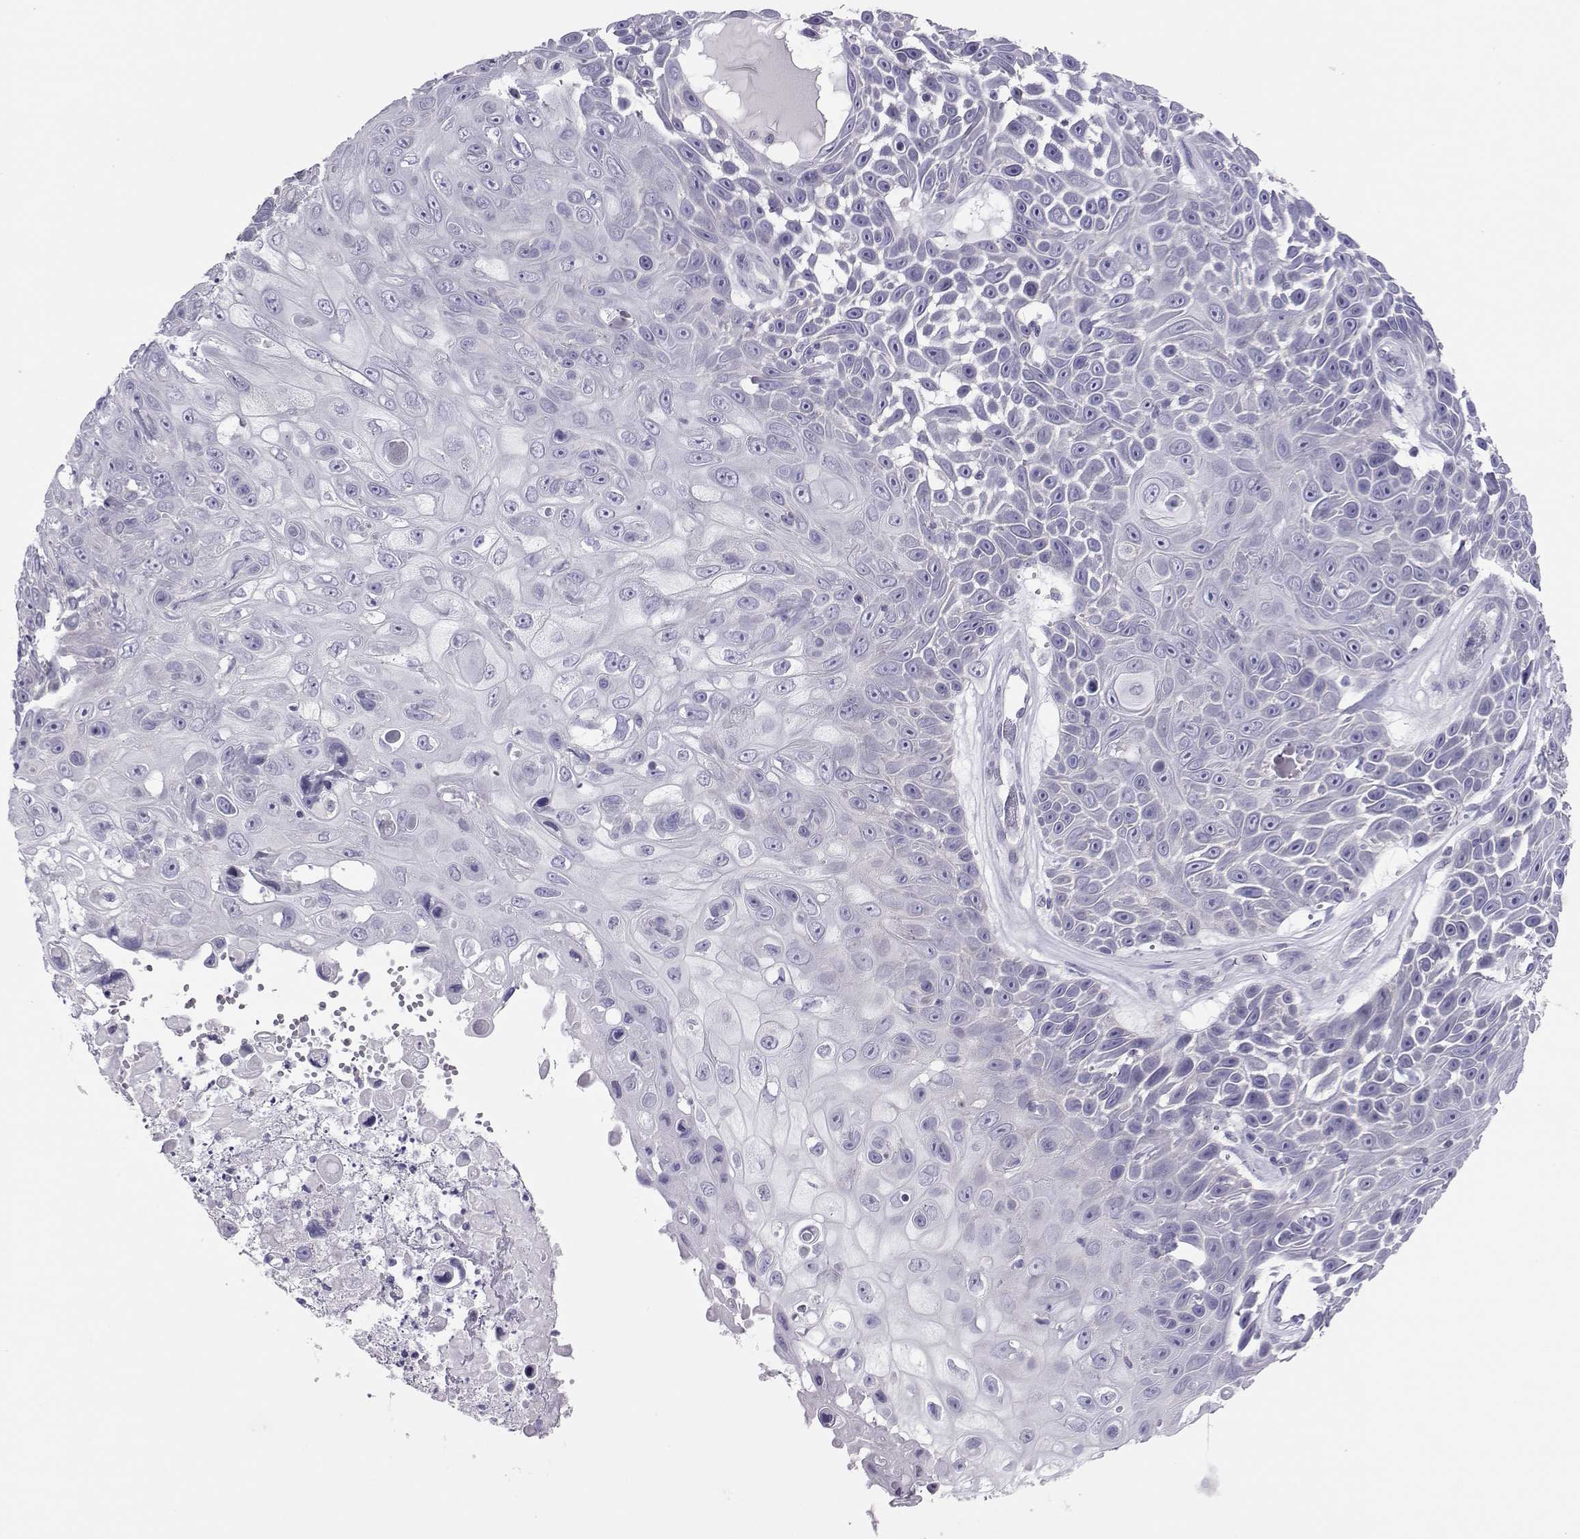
{"staining": {"intensity": "negative", "quantity": "none", "location": "none"}, "tissue": "skin cancer", "cell_type": "Tumor cells", "image_type": "cancer", "snomed": [{"axis": "morphology", "description": "Squamous cell carcinoma, NOS"}, {"axis": "topography", "description": "Skin"}], "caption": "Immunohistochemistry (IHC) of squamous cell carcinoma (skin) displays no expression in tumor cells.", "gene": "TRPM7", "patient": {"sex": "male", "age": 82}}